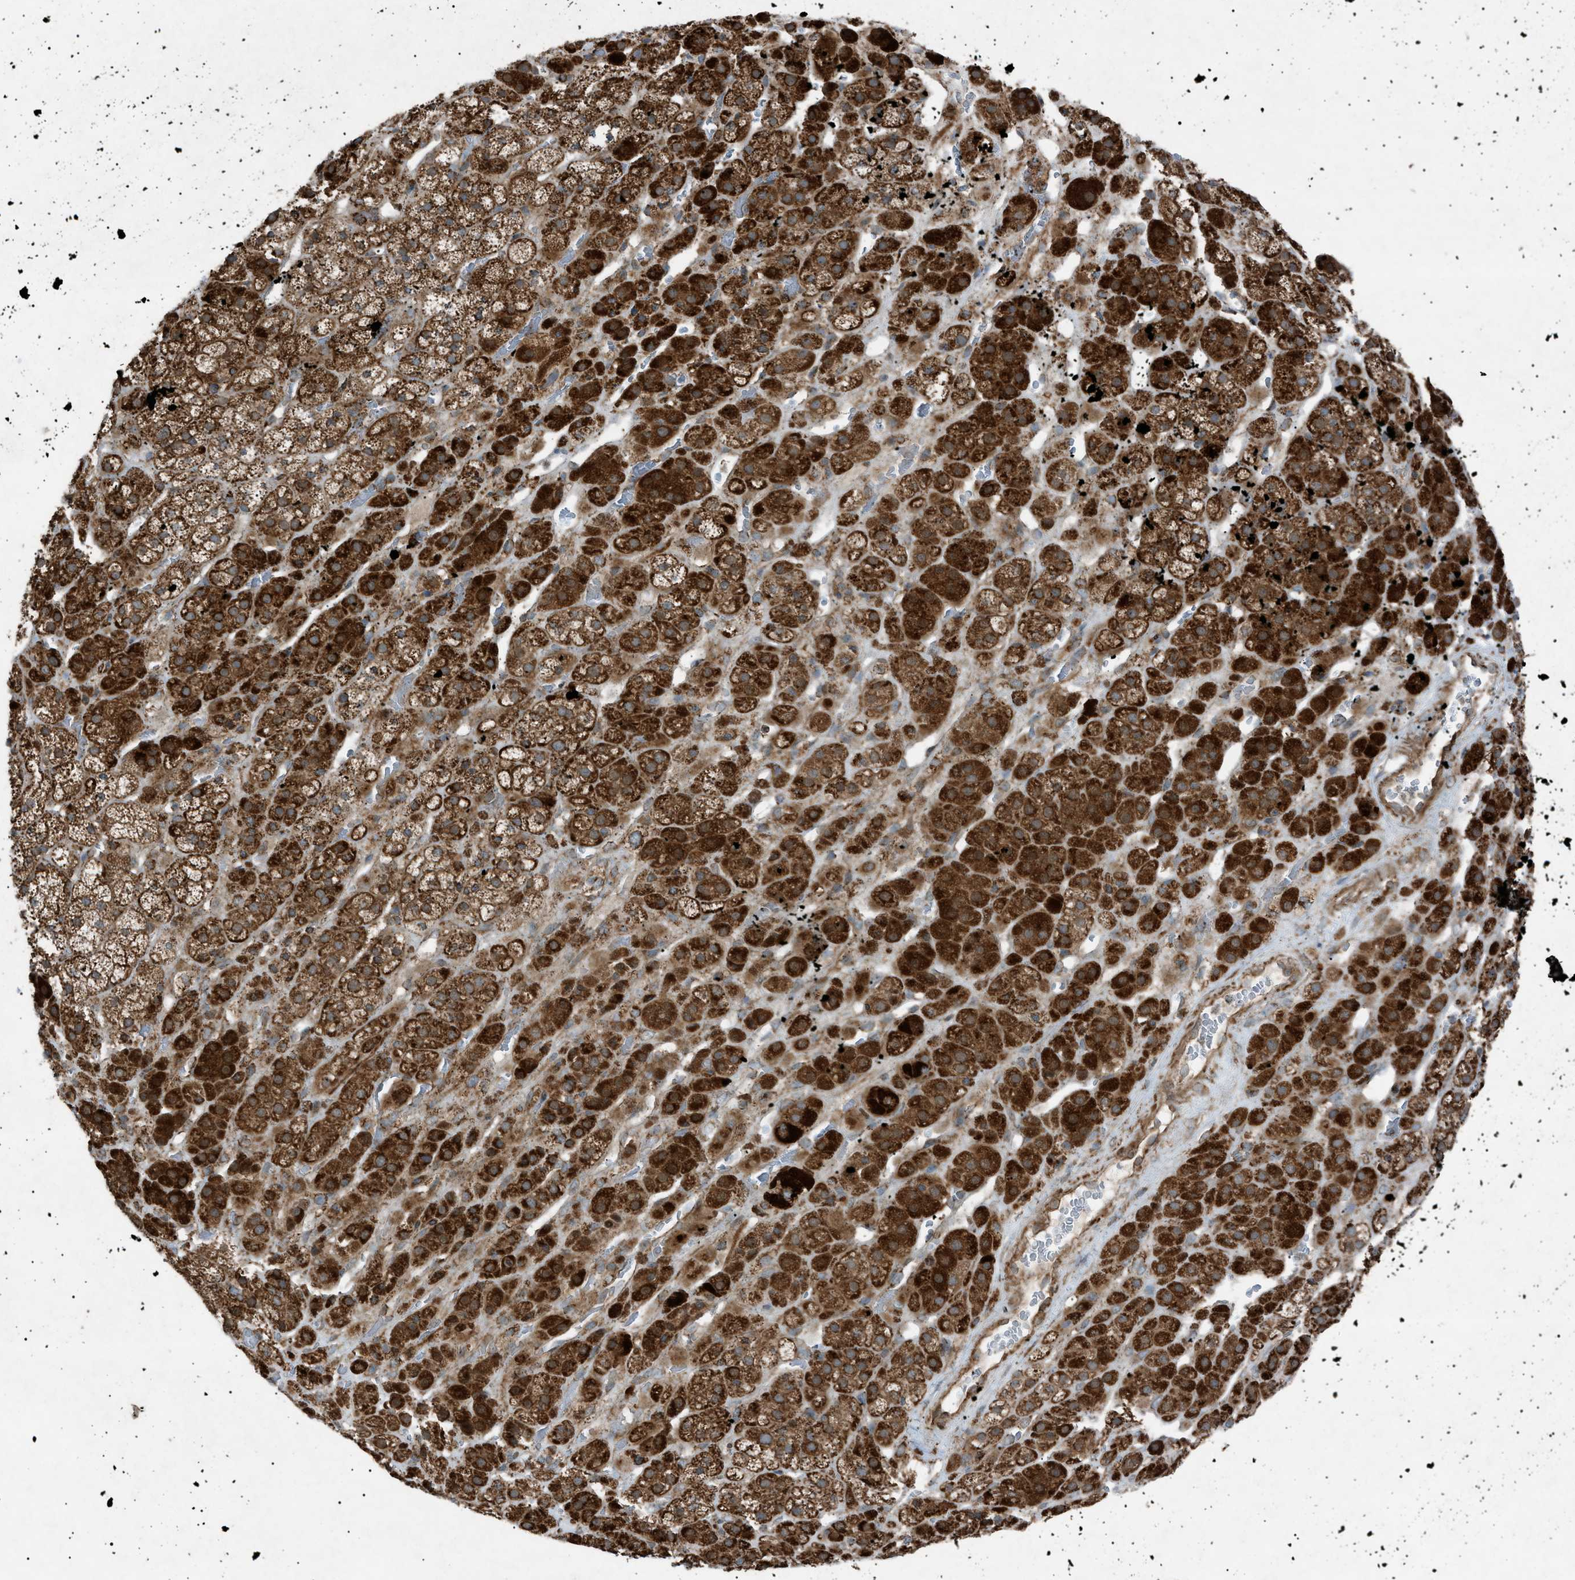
{"staining": {"intensity": "strong", "quantity": ">75%", "location": "cytoplasmic/membranous"}, "tissue": "adrenal gland", "cell_type": "Glandular cells", "image_type": "normal", "snomed": [{"axis": "morphology", "description": "Normal tissue, NOS"}, {"axis": "topography", "description": "Adrenal gland"}], "caption": "Benign adrenal gland shows strong cytoplasmic/membranous expression in approximately >75% of glandular cells, visualized by immunohistochemistry. (DAB = brown stain, brightfield microscopy at high magnification).", "gene": "C1GALT1C1", "patient": {"sex": "male", "age": 56}}